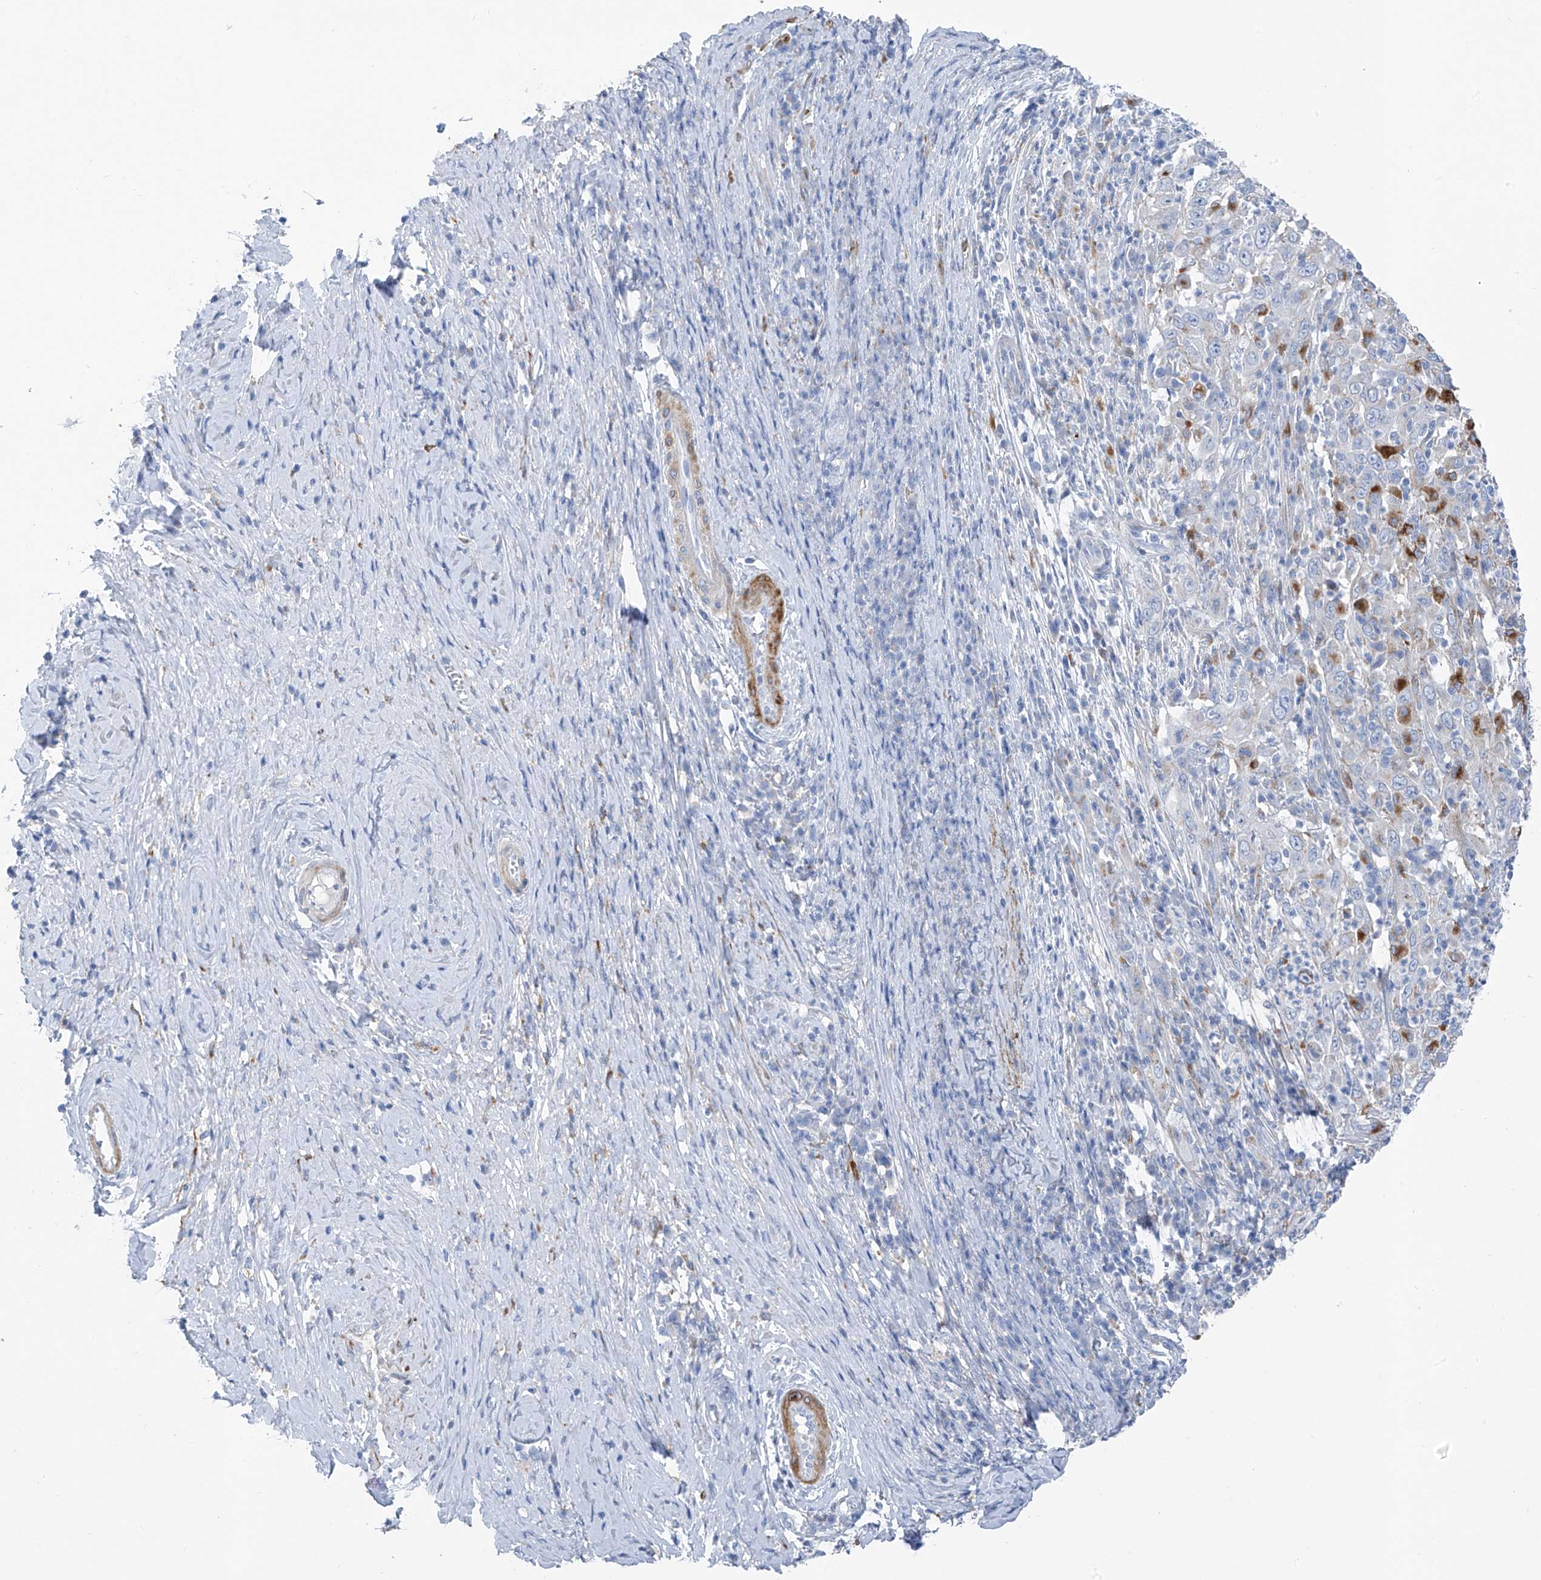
{"staining": {"intensity": "negative", "quantity": "none", "location": "none"}, "tissue": "cervical cancer", "cell_type": "Tumor cells", "image_type": "cancer", "snomed": [{"axis": "morphology", "description": "Squamous cell carcinoma, NOS"}, {"axis": "topography", "description": "Cervix"}], "caption": "Photomicrograph shows no significant protein expression in tumor cells of squamous cell carcinoma (cervical). (DAB (3,3'-diaminobenzidine) immunohistochemistry (IHC) with hematoxylin counter stain).", "gene": "GLMP", "patient": {"sex": "female", "age": 46}}